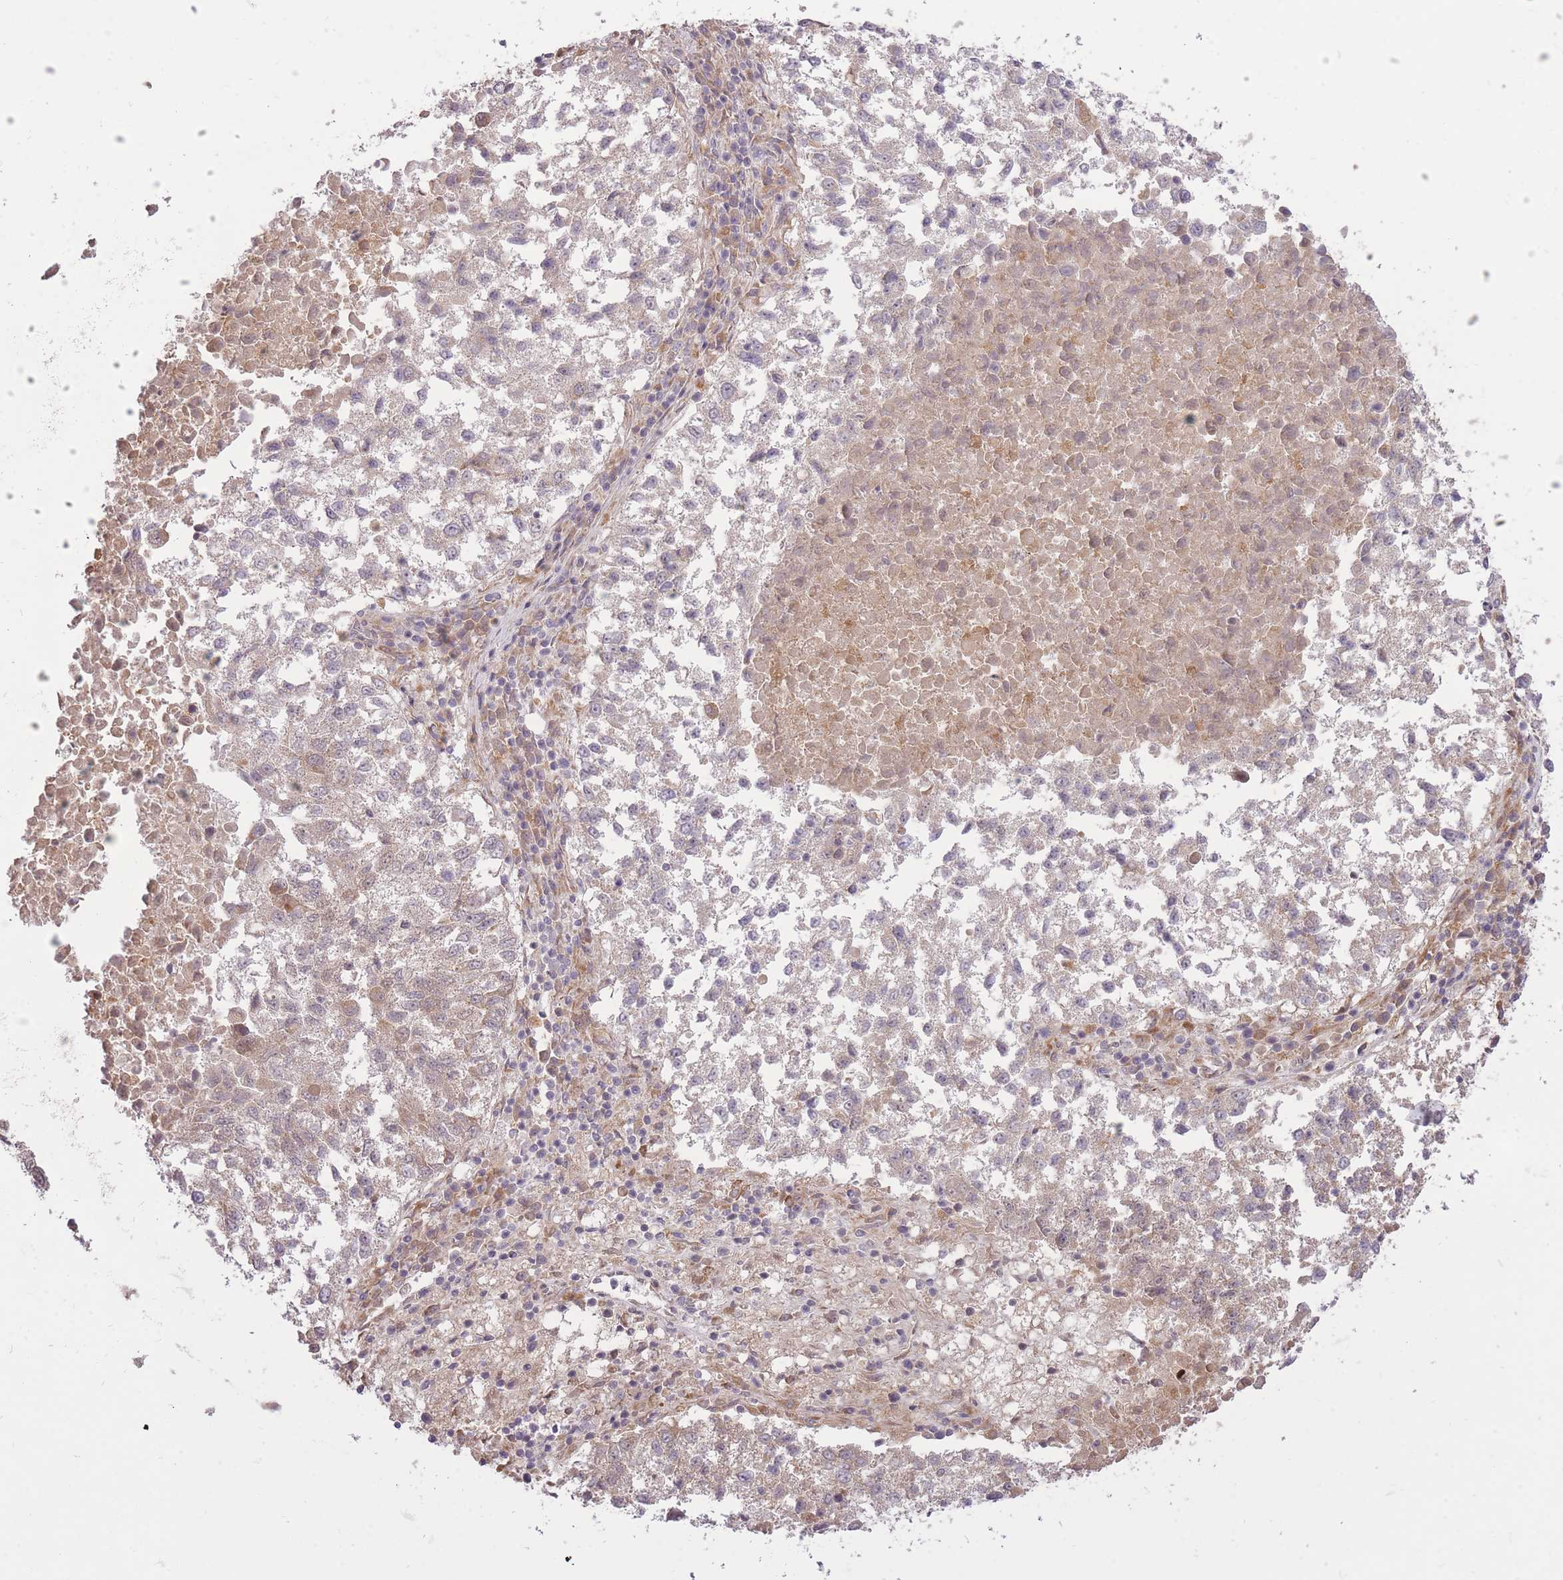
{"staining": {"intensity": "weak", "quantity": "<25%", "location": "cytoplasmic/membranous"}, "tissue": "lung cancer", "cell_type": "Tumor cells", "image_type": "cancer", "snomed": [{"axis": "morphology", "description": "Squamous cell carcinoma, NOS"}, {"axis": "topography", "description": "Lung"}], "caption": "Human lung squamous cell carcinoma stained for a protein using IHC shows no expression in tumor cells.", "gene": "ZNF391", "patient": {"sex": "male", "age": 73}}